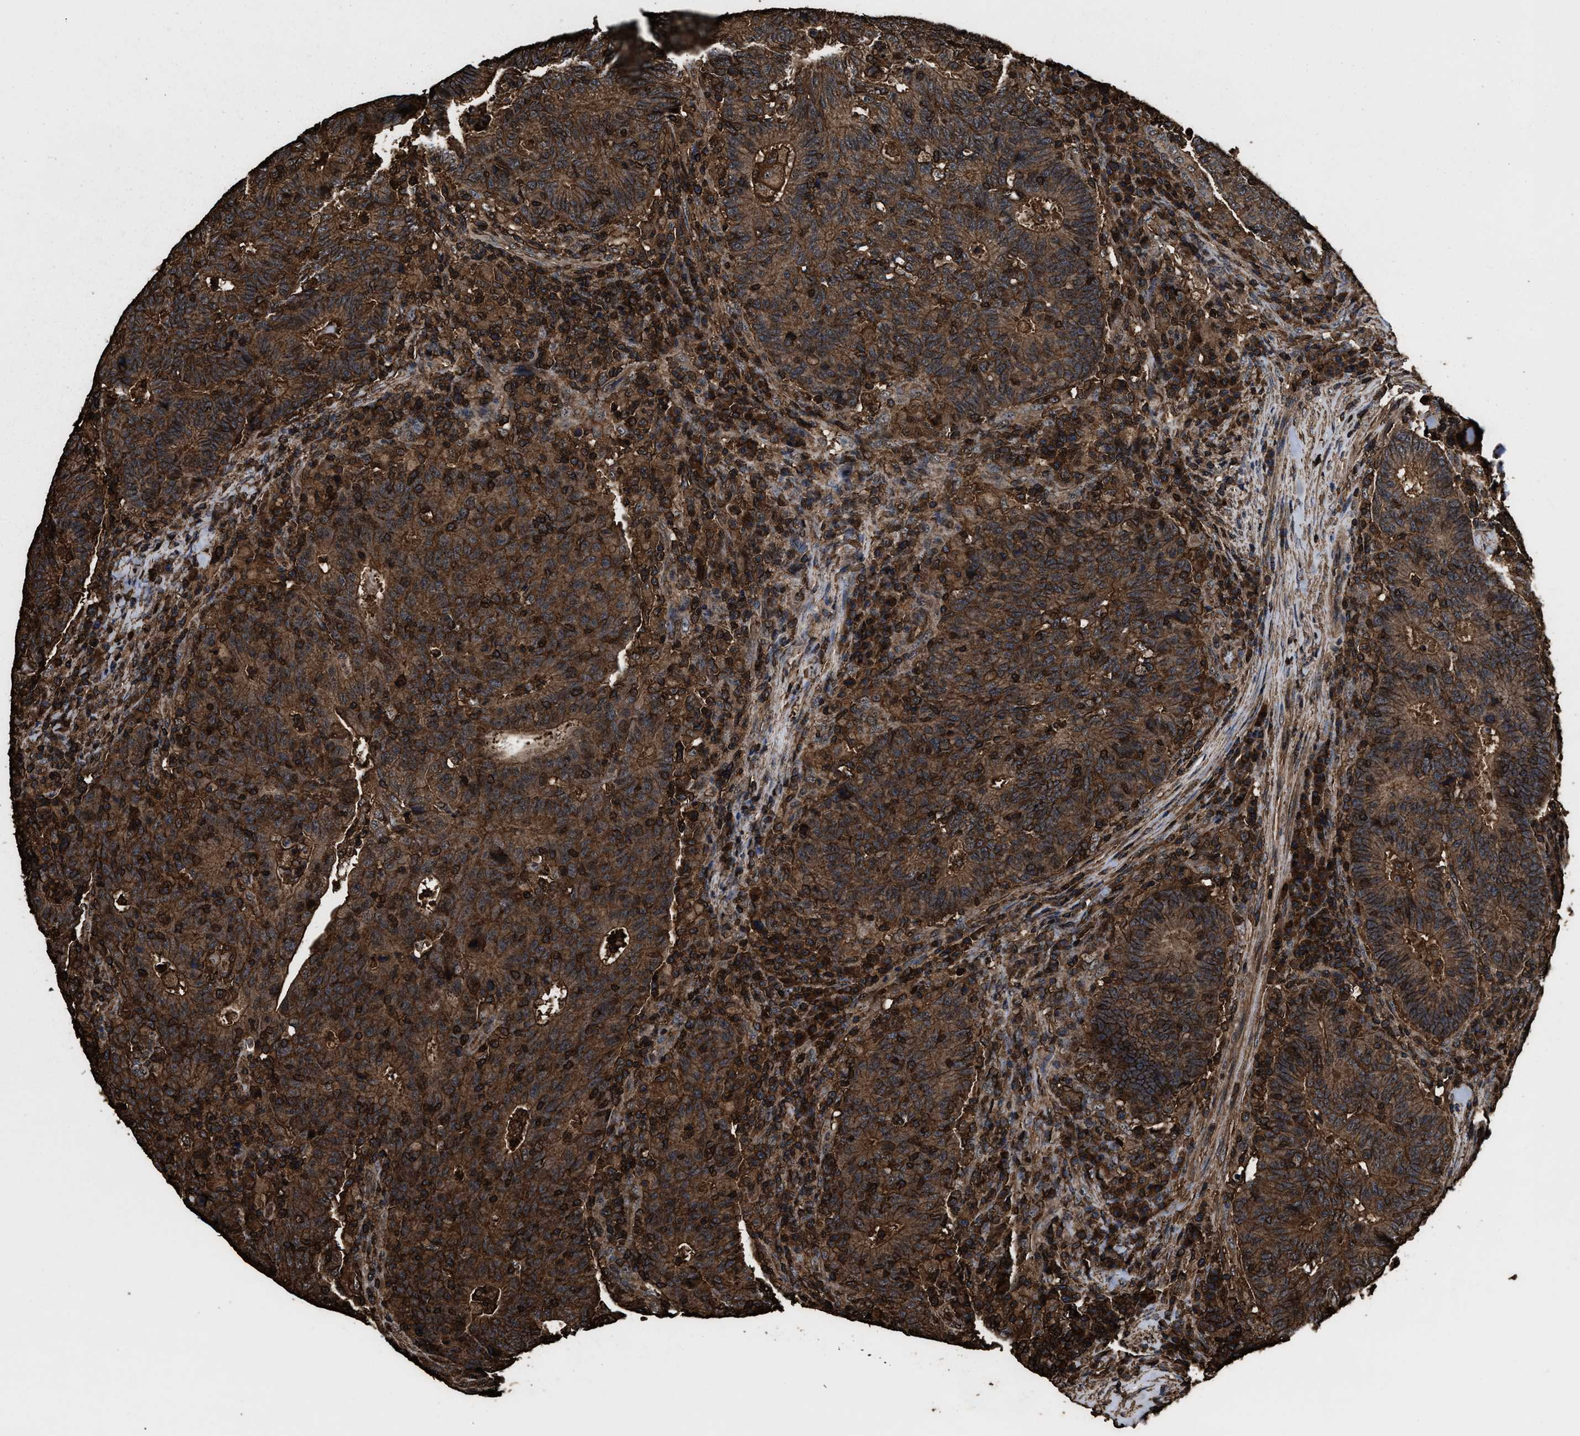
{"staining": {"intensity": "strong", "quantity": ">75%", "location": "cytoplasmic/membranous"}, "tissue": "colorectal cancer", "cell_type": "Tumor cells", "image_type": "cancer", "snomed": [{"axis": "morphology", "description": "Adenocarcinoma, NOS"}, {"axis": "topography", "description": "Colon"}], "caption": "Tumor cells reveal high levels of strong cytoplasmic/membranous staining in approximately >75% of cells in colorectal adenocarcinoma. The protein of interest is shown in brown color, while the nuclei are stained blue.", "gene": "KBTBD2", "patient": {"sex": "female", "age": 75}}